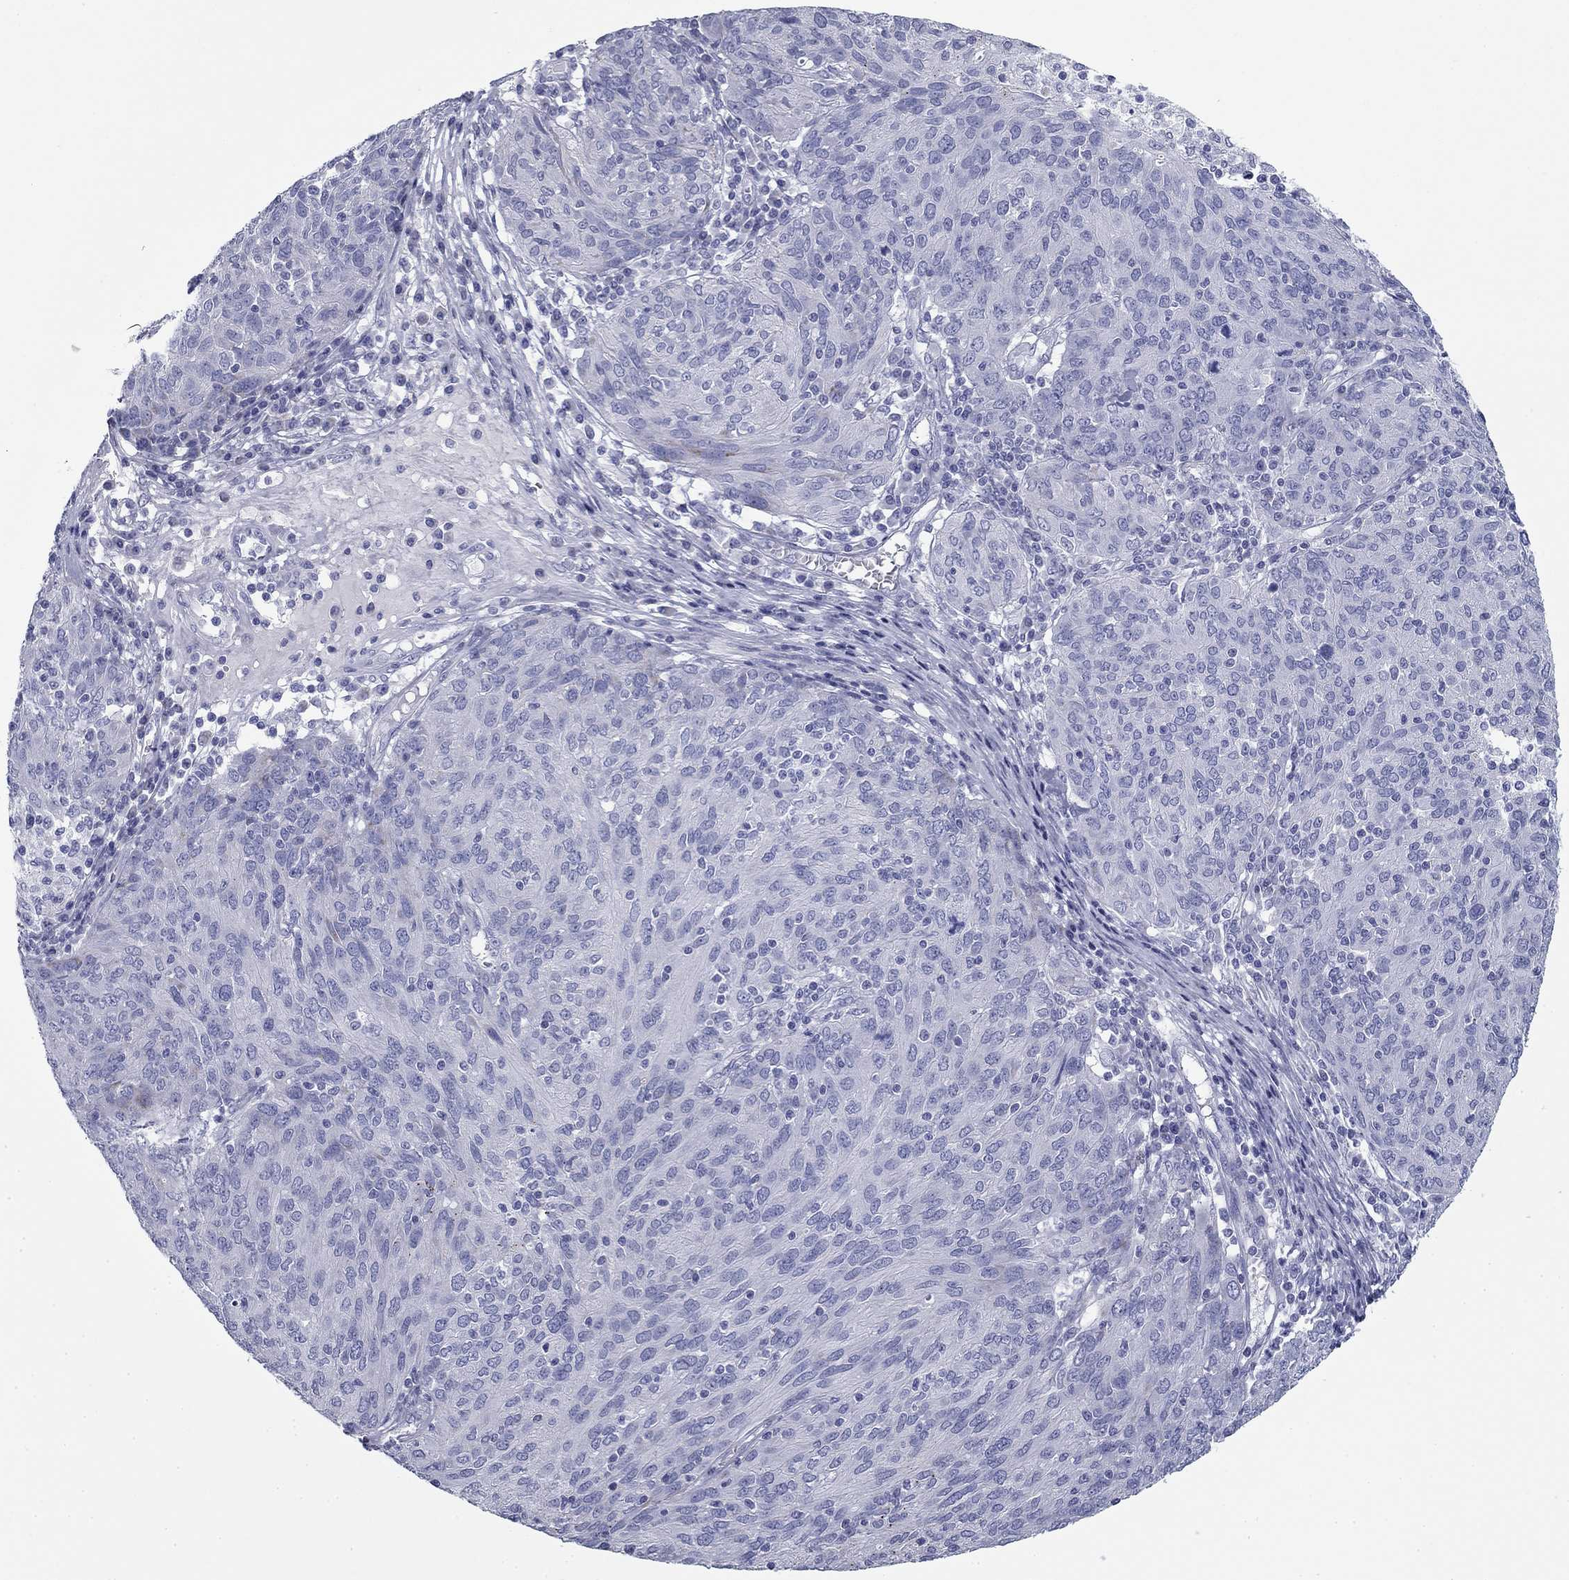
{"staining": {"intensity": "negative", "quantity": "none", "location": "none"}, "tissue": "ovarian cancer", "cell_type": "Tumor cells", "image_type": "cancer", "snomed": [{"axis": "morphology", "description": "Carcinoma, endometroid"}, {"axis": "topography", "description": "Ovary"}], "caption": "Immunohistochemistry micrograph of human ovarian cancer stained for a protein (brown), which exhibits no expression in tumor cells.", "gene": "ZP2", "patient": {"sex": "female", "age": 50}}